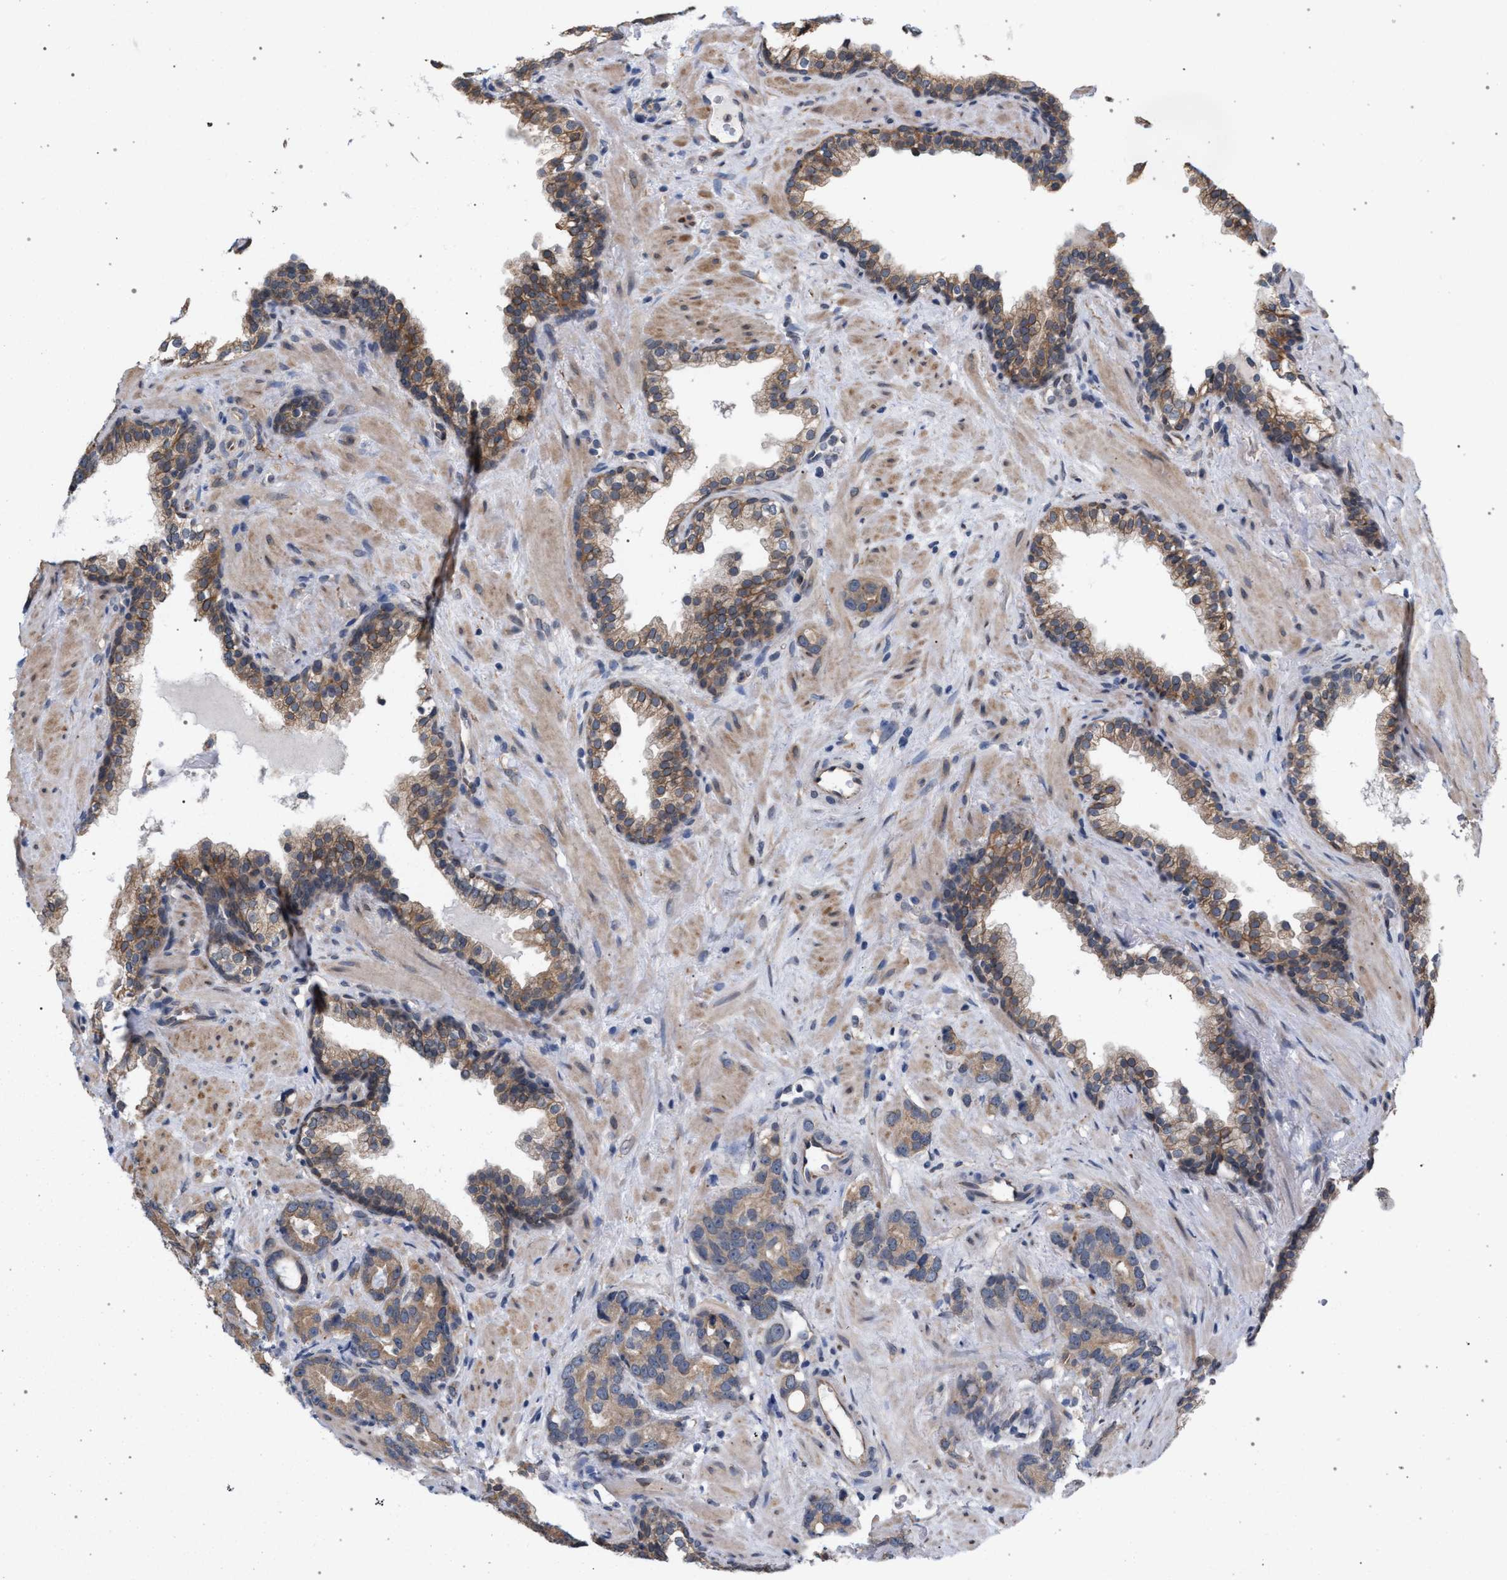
{"staining": {"intensity": "moderate", "quantity": ">75%", "location": "cytoplasmic/membranous"}, "tissue": "prostate cancer", "cell_type": "Tumor cells", "image_type": "cancer", "snomed": [{"axis": "morphology", "description": "Adenocarcinoma, Low grade"}, {"axis": "topography", "description": "Prostate"}], "caption": "Prostate low-grade adenocarcinoma was stained to show a protein in brown. There is medium levels of moderate cytoplasmic/membranous staining in about >75% of tumor cells.", "gene": "ARPC5L", "patient": {"sex": "male", "age": 59}}